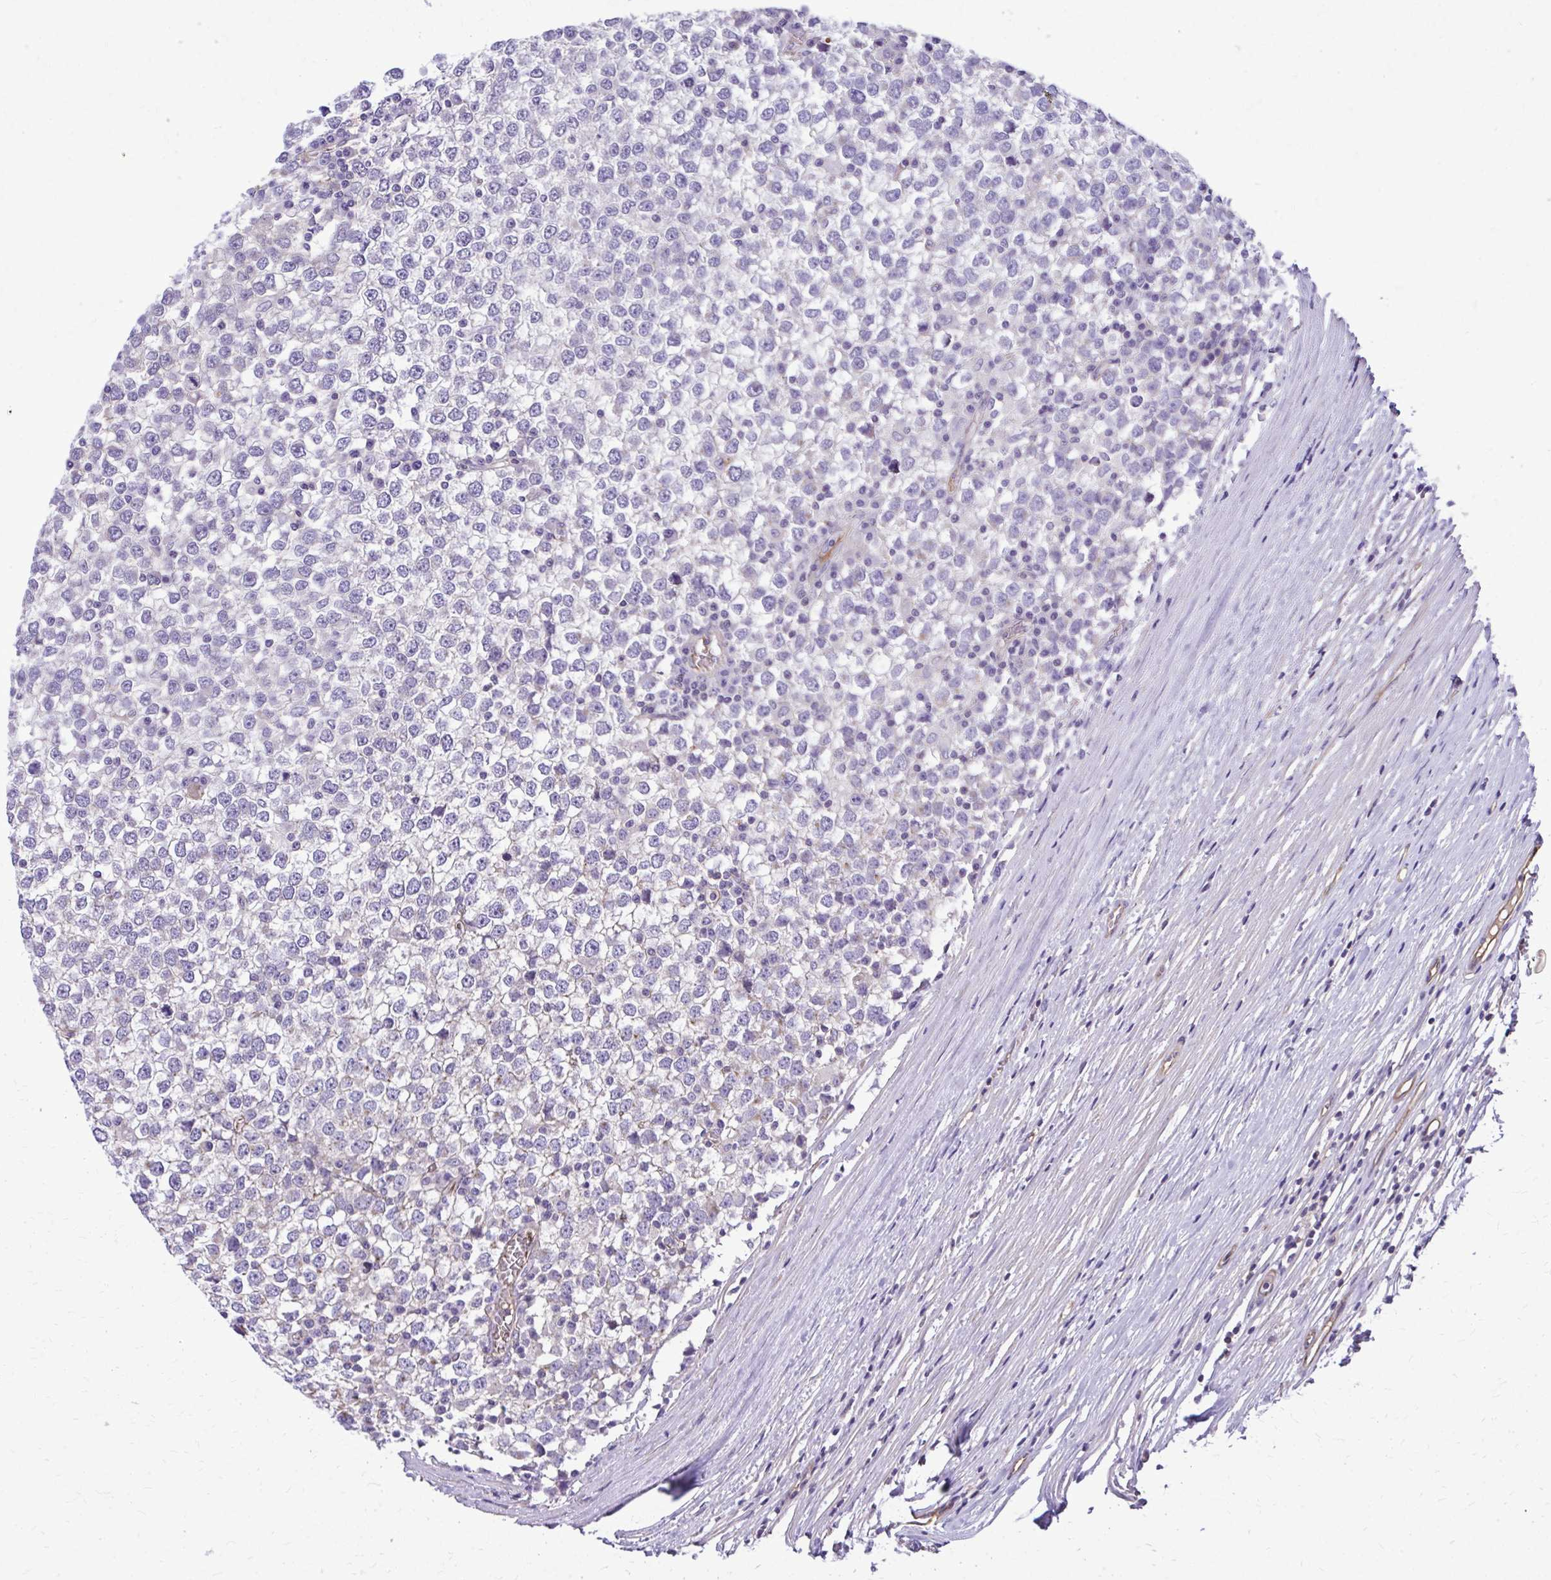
{"staining": {"intensity": "negative", "quantity": "none", "location": "none"}, "tissue": "testis cancer", "cell_type": "Tumor cells", "image_type": "cancer", "snomed": [{"axis": "morphology", "description": "Seminoma, NOS"}, {"axis": "topography", "description": "Testis"}], "caption": "Testis cancer (seminoma) was stained to show a protein in brown. There is no significant expression in tumor cells. (Brightfield microscopy of DAB (3,3'-diaminobenzidine) immunohistochemistry (IHC) at high magnification).", "gene": "RUNDC3B", "patient": {"sex": "male", "age": 65}}